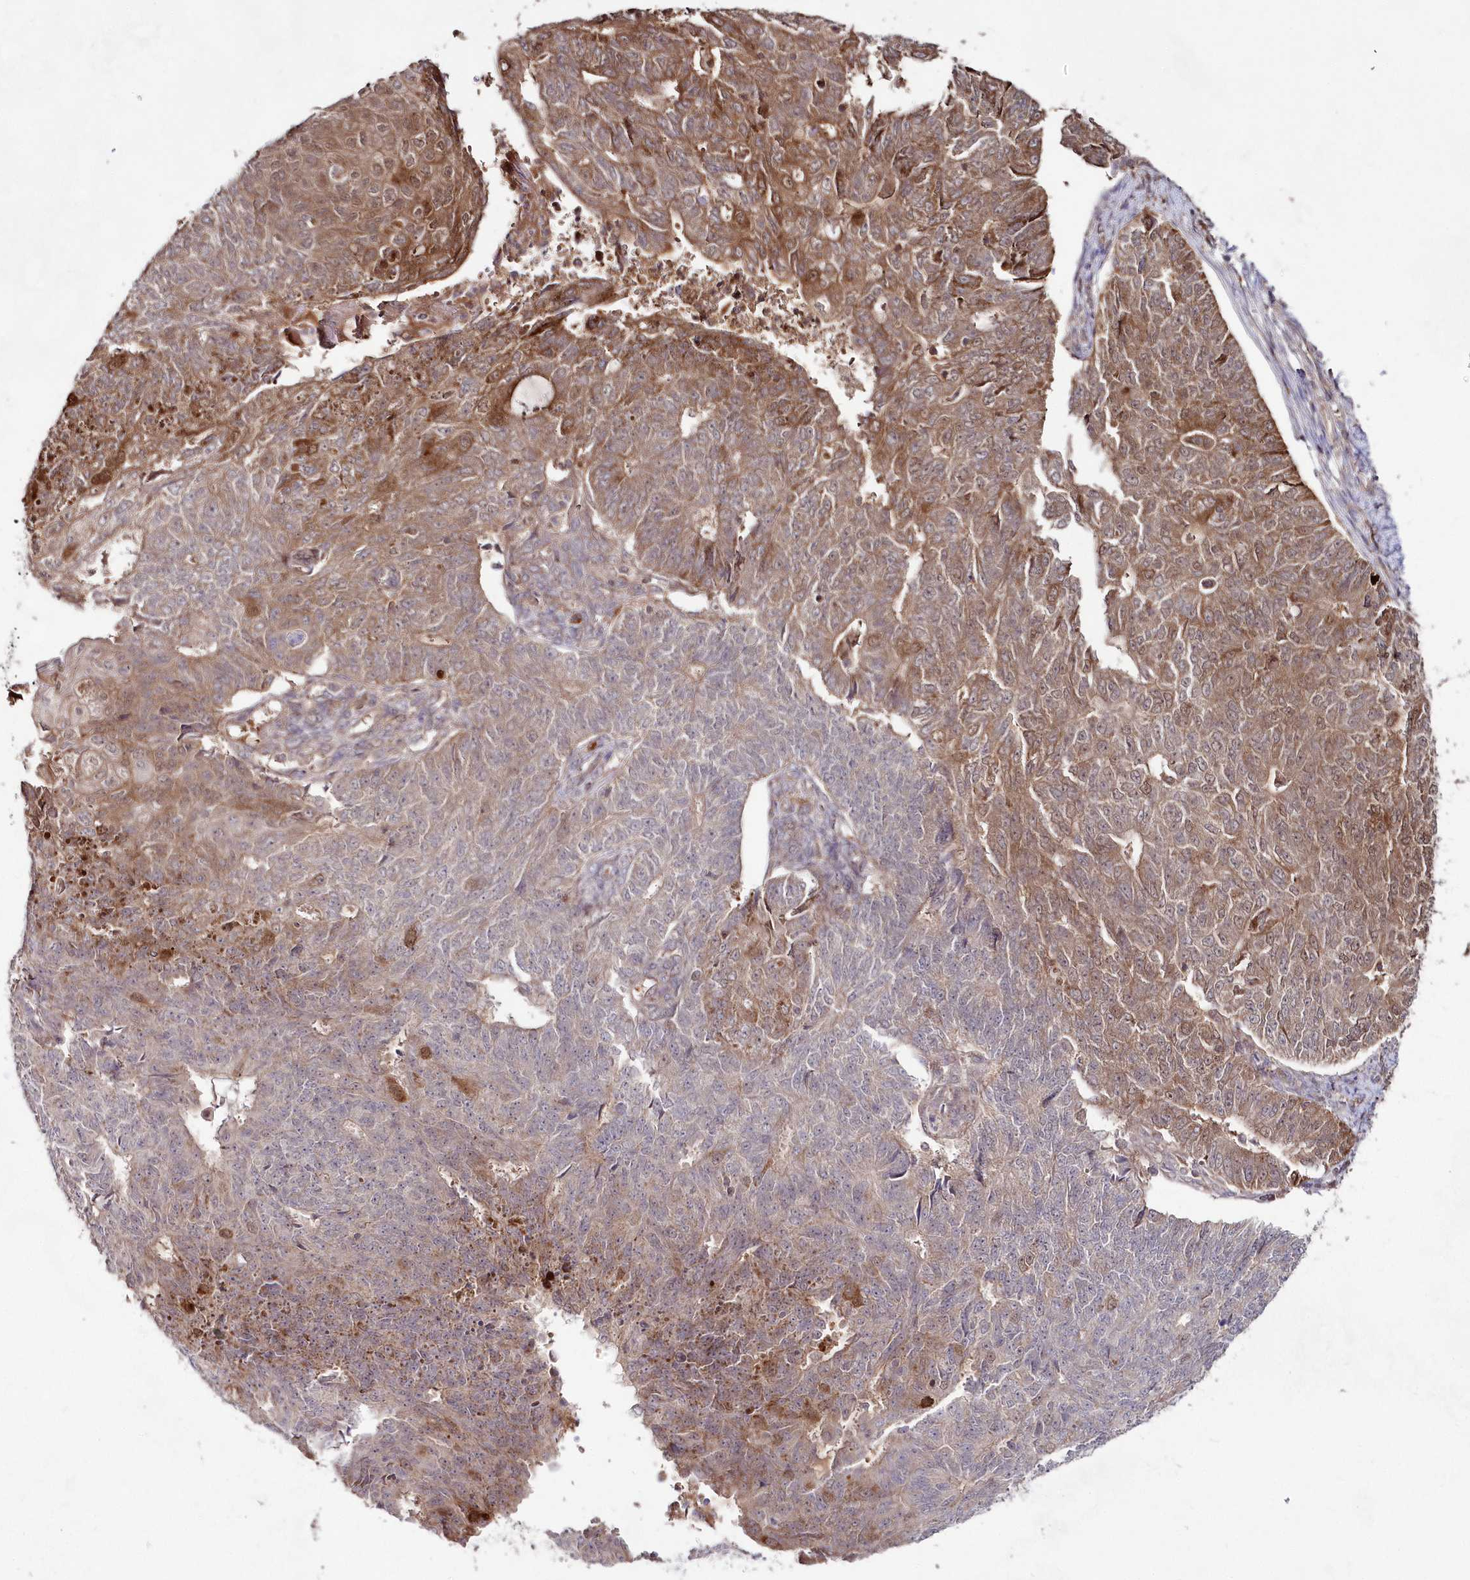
{"staining": {"intensity": "moderate", "quantity": "25%-75%", "location": "cytoplasmic/membranous"}, "tissue": "endometrial cancer", "cell_type": "Tumor cells", "image_type": "cancer", "snomed": [{"axis": "morphology", "description": "Adenocarcinoma, NOS"}, {"axis": "topography", "description": "Endometrium"}], "caption": "High-power microscopy captured an immunohistochemistry histopathology image of adenocarcinoma (endometrial), revealing moderate cytoplasmic/membranous staining in about 25%-75% of tumor cells.", "gene": "IMPA1", "patient": {"sex": "female", "age": 32}}